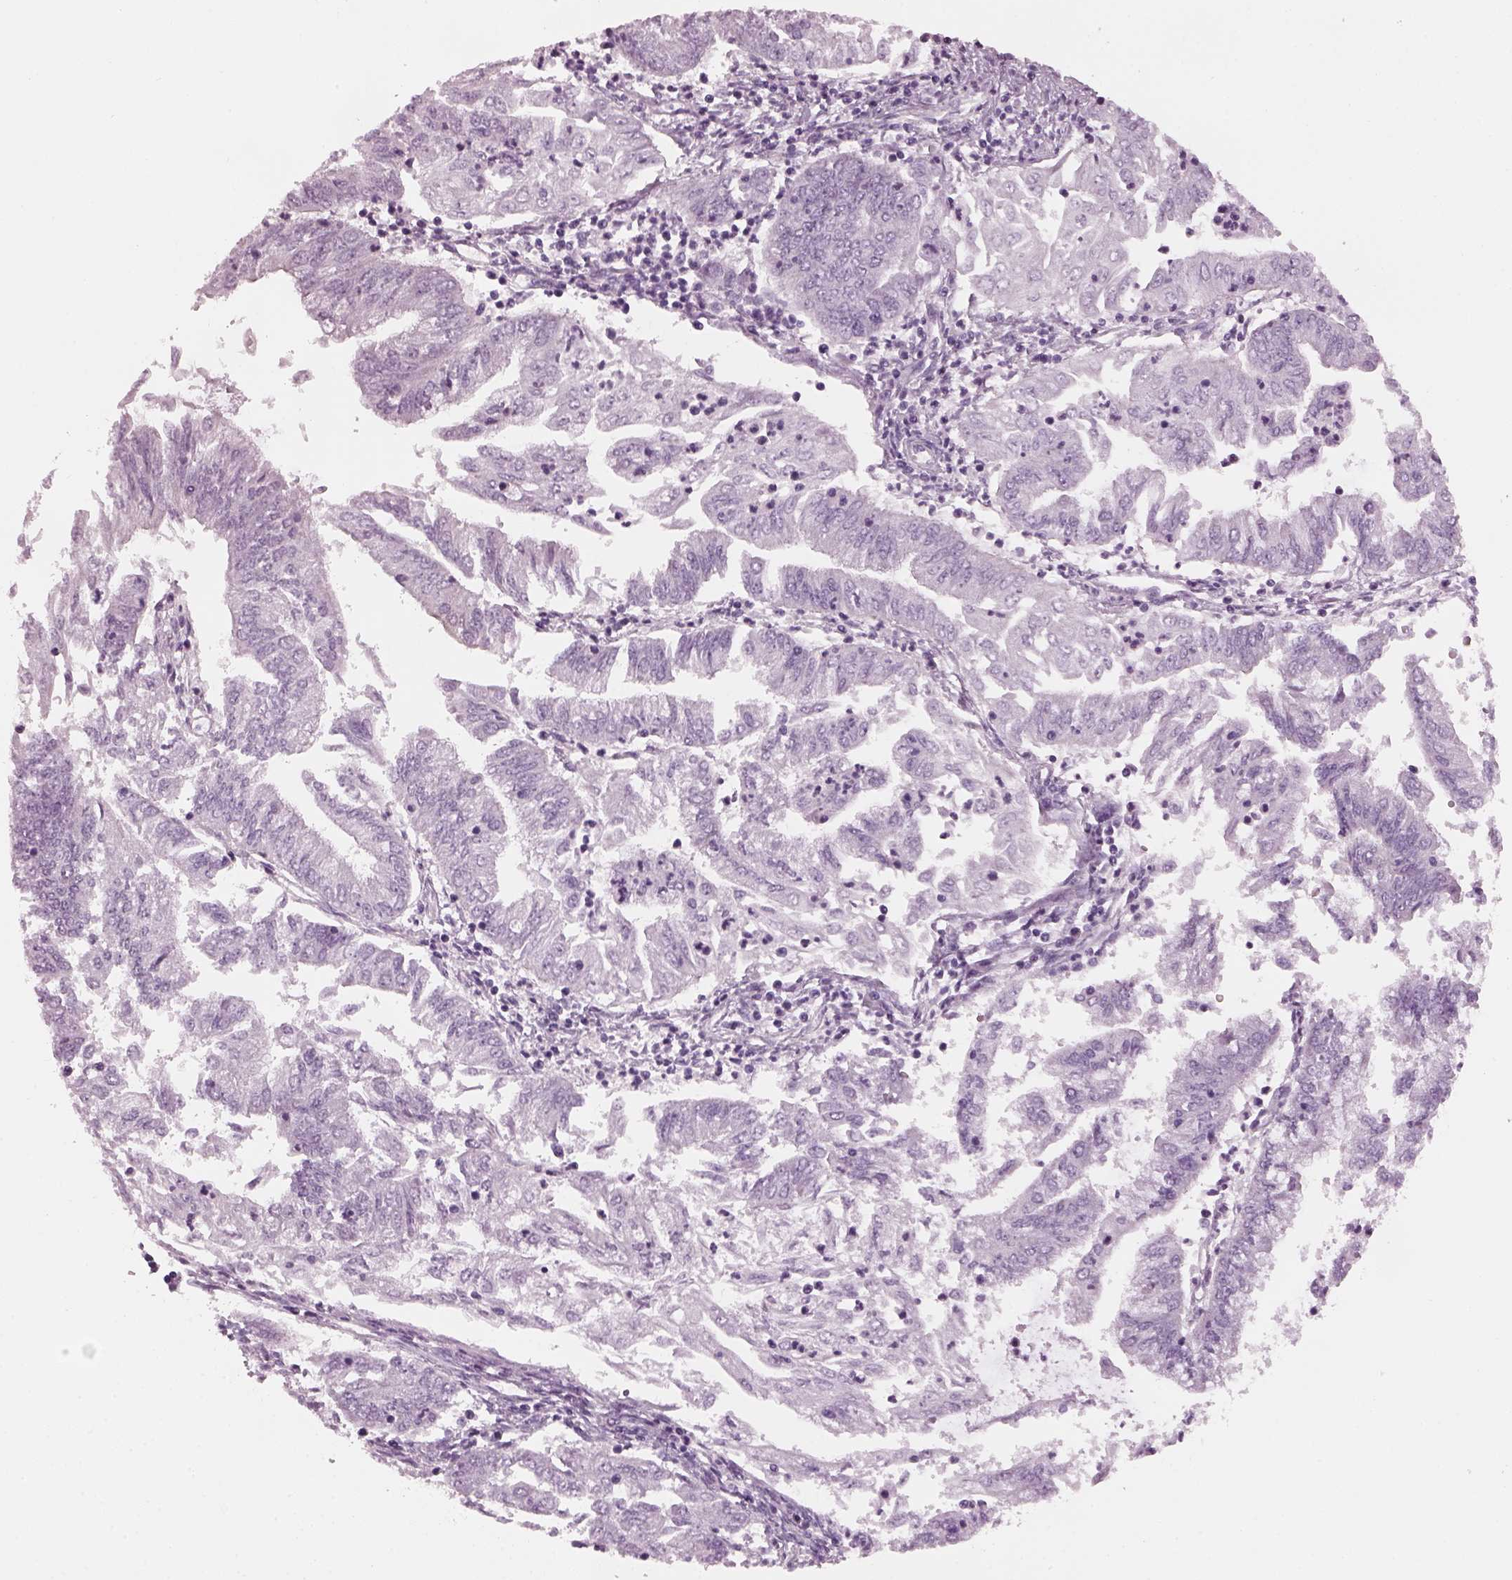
{"staining": {"intensity": "negative", "quantity": "none", "location": "none"}, "tissue": "endometrial cancer", "cell_type": "Tumor cells", "image_type": "cancer", "snomed": [{"axis": "morphology", "description": "Adenocarcinoma, NOS"}, {"axis": "topography", "description": "Endometrium"}], "caption": "Human endometrial cancer stained for a protein using immunohistochemistry (IHC) exhibits no staining in tumor cells.", "gene": "PDC", "patient": {"sex": "female", "age": 55}}